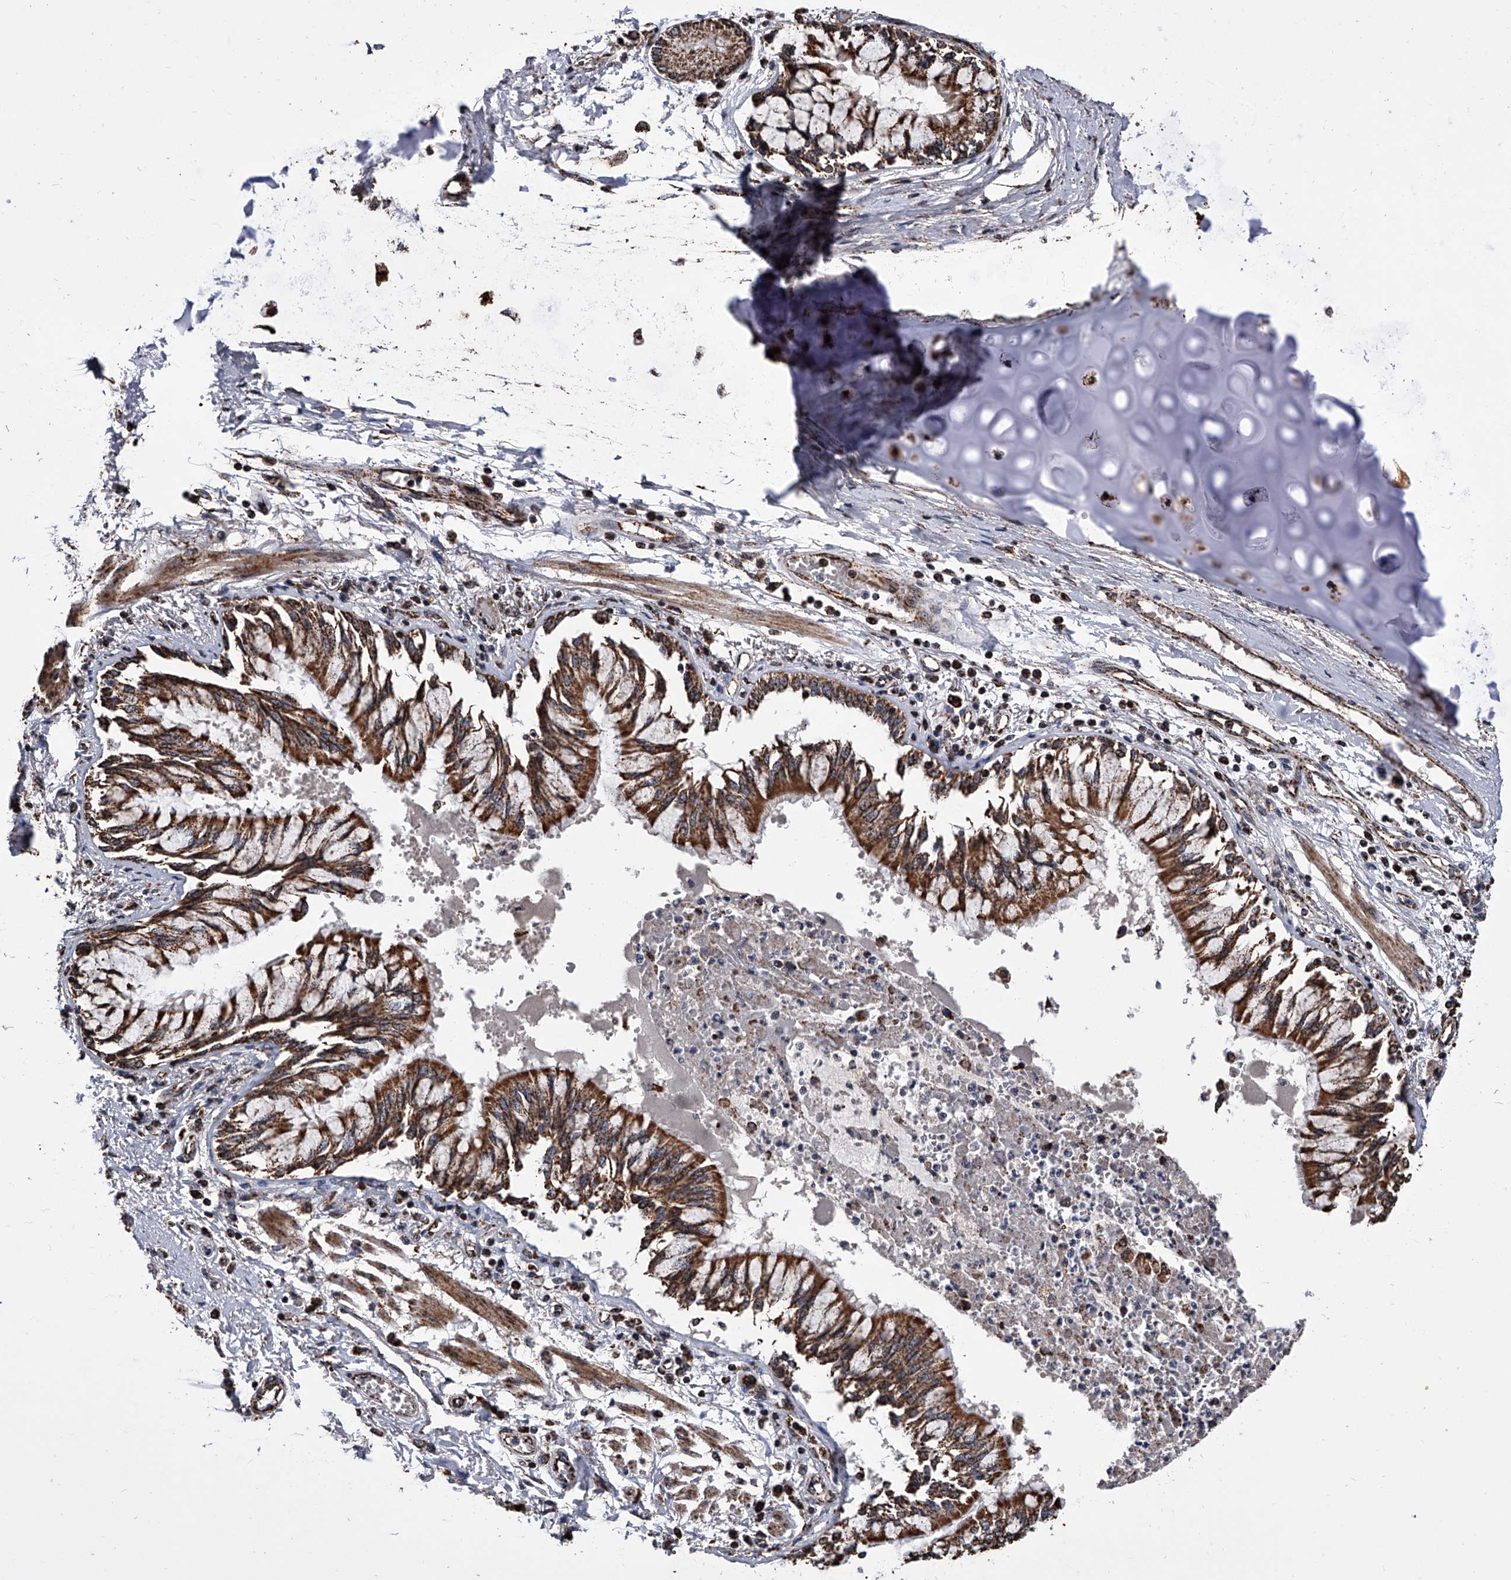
{"staining": {"intensity": "strong", "quantity": ">75%", "location": "cytoplasmic/membranous,nuclear"}, "tissue": "bronchus", "cell_type": "Respiratory epithelial cells", "image_type": "normal", "snomed": [{"axis": "morphology", "description": "Normal tissue, NOS"}, {"axis": "topography", "description": "Cartilage tissue"}, {"axis": "topography", "description": "Bronchus"}, {"axis": "topography", "description": "Lung"}], "caption": "Immunohistochemistry staining of benign bronchus, which shows high levels of strong cytoplasmic/membranous,nuclear expression in about >75% of respiratory epithelial cells indicating strong cytoplasmic/membranous,nuclear protein positivity. The staining was performed using DAB (brown) for protein detection and nuclei were counterstained in hematoxylin (blue).", "gene": "SMPDL3A", "patient": {"sex": "female", "age": 49}}